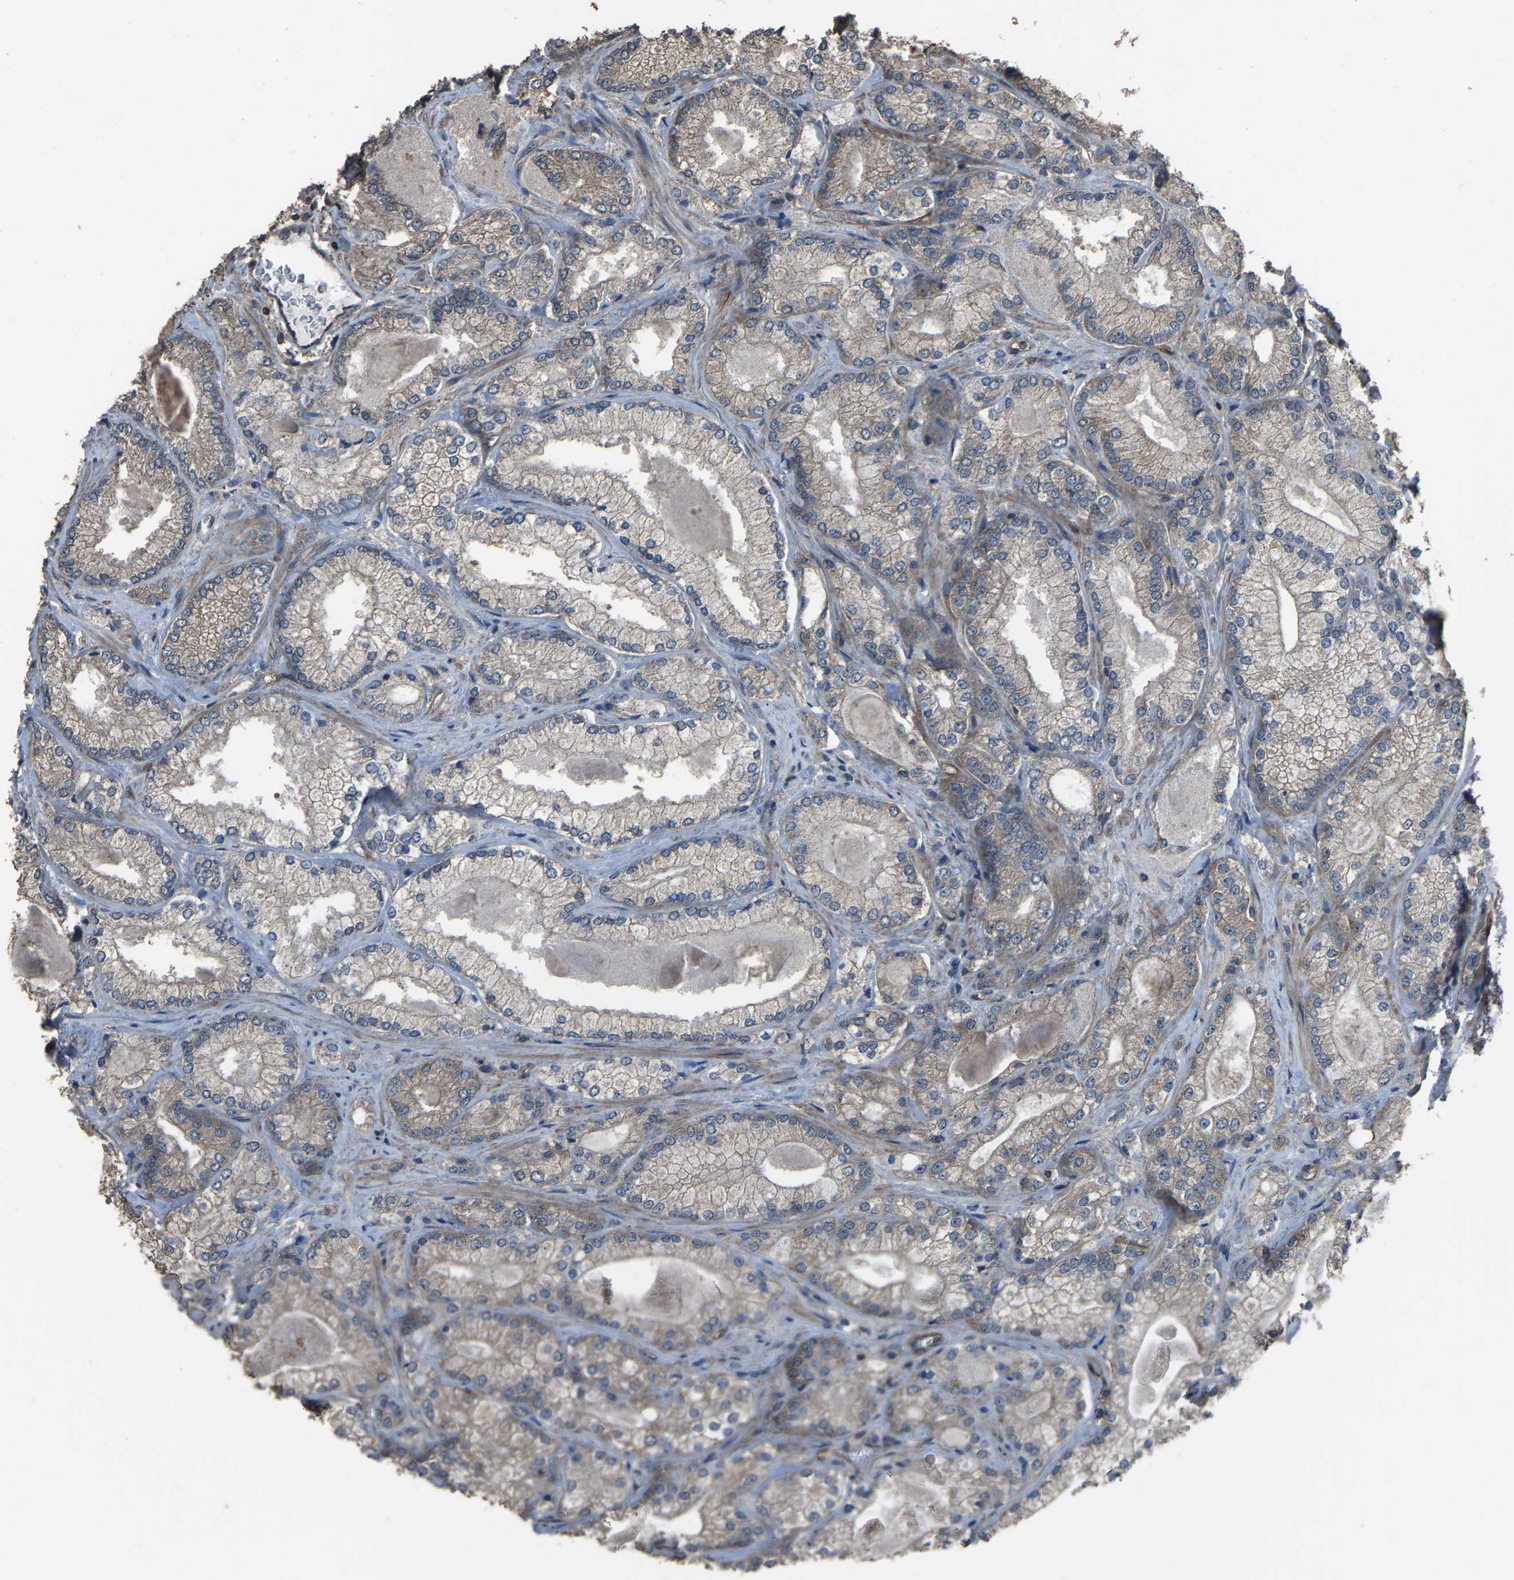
{"staining": {"intensity": "negative", "quantity": "none", "location": "none"}, "tissue": "prostate cancer", "cell_type": "Tumor cells", "image_type": "cancer", "snomed": [{"axis": "morphology", "description": "Adenocarcinoma, Low grade"}, {"axis": "topography", "description": "Prostate"}], "caption": "DAB (3,3'-diaminobenzidine) immunohistochemical staining of human prostate adenocarcinoma (low-grade) displays no significant positivity in tumor cells. (DAB immunohistochemistry (IHC), high magnification).", "gene": "SLC4A2", "patient": {"sex": "male", "age": 65}}